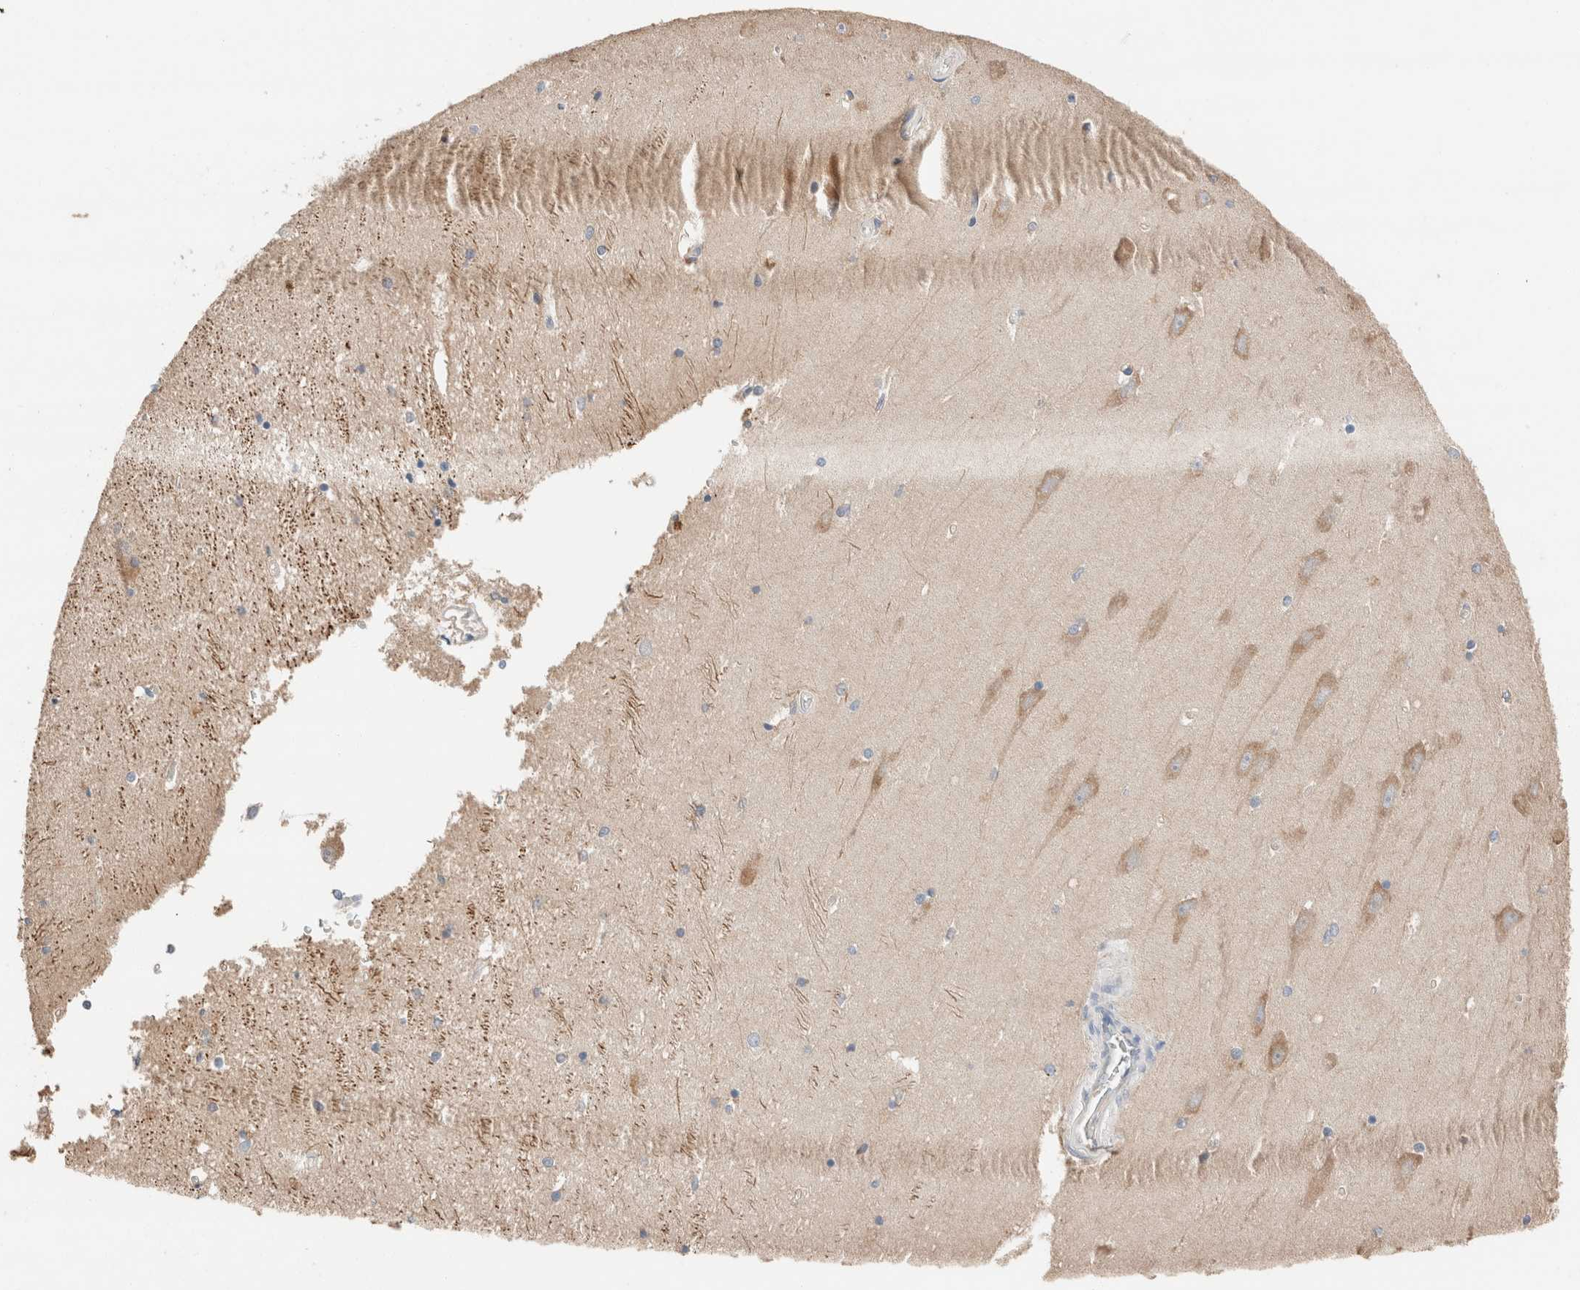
{"staining": {"intensity": "moderate", "quantity": "25%-75%", "location": "cytoplasmic/membranous"}, "tissue": "hippocampus", "cell_type": "Glial cells", "image_type": "normal", "snomed": [{"axis": "morphology", "description": "Normal tissue, NOS"}, {"axis": "topography", "description": "Hippocampus"}], "caption": "Protein analysis of normal hippocampus demonstrates moderate cytoplasmic/membranous expression in about 25%-75% of glial cells.", "gene": "TUBD1", "patient": {"sex": "male", "age": 45}}